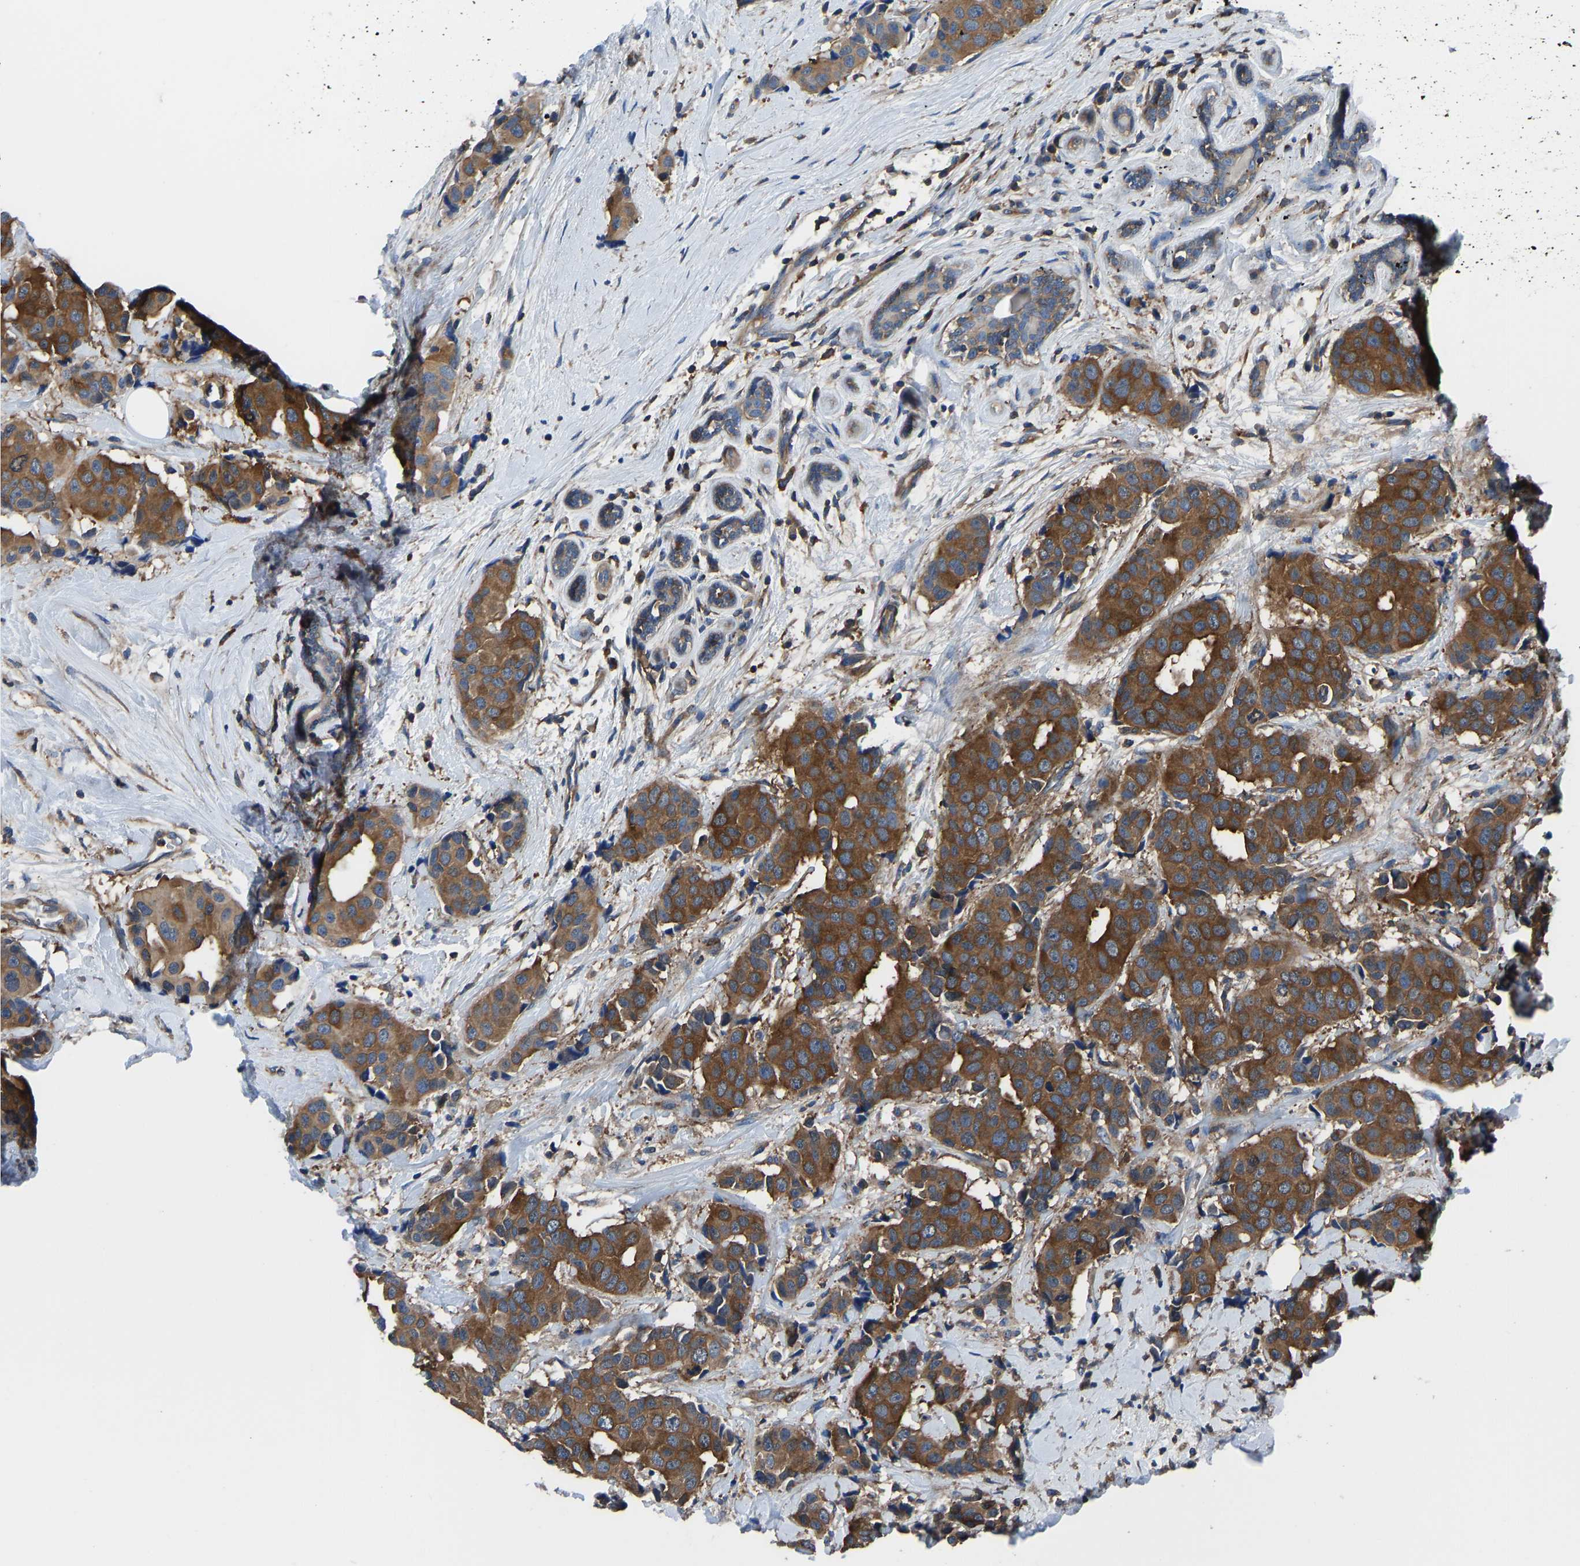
{"staining": {"intensity": "strong", "quantity": ">75%", "location": "cytoplasmic/membranous"}, "tissue": "breast cancer", "cell_type": "Tumor cells", "image_type": "cancer", "snomed": [{"axis": "morphology", "description": "Normal tissue, NOS"}, {"axis": "morphology", "description": "Duct carcinoma"}, {"axis": "topography", "description": "Breast"}], "caption": "Breast cancer stained with a protein marker exhibits strong staining in tumor cells.", "gene": "PRKAR1A", "patient": {"sex": "female", "age": 39}}